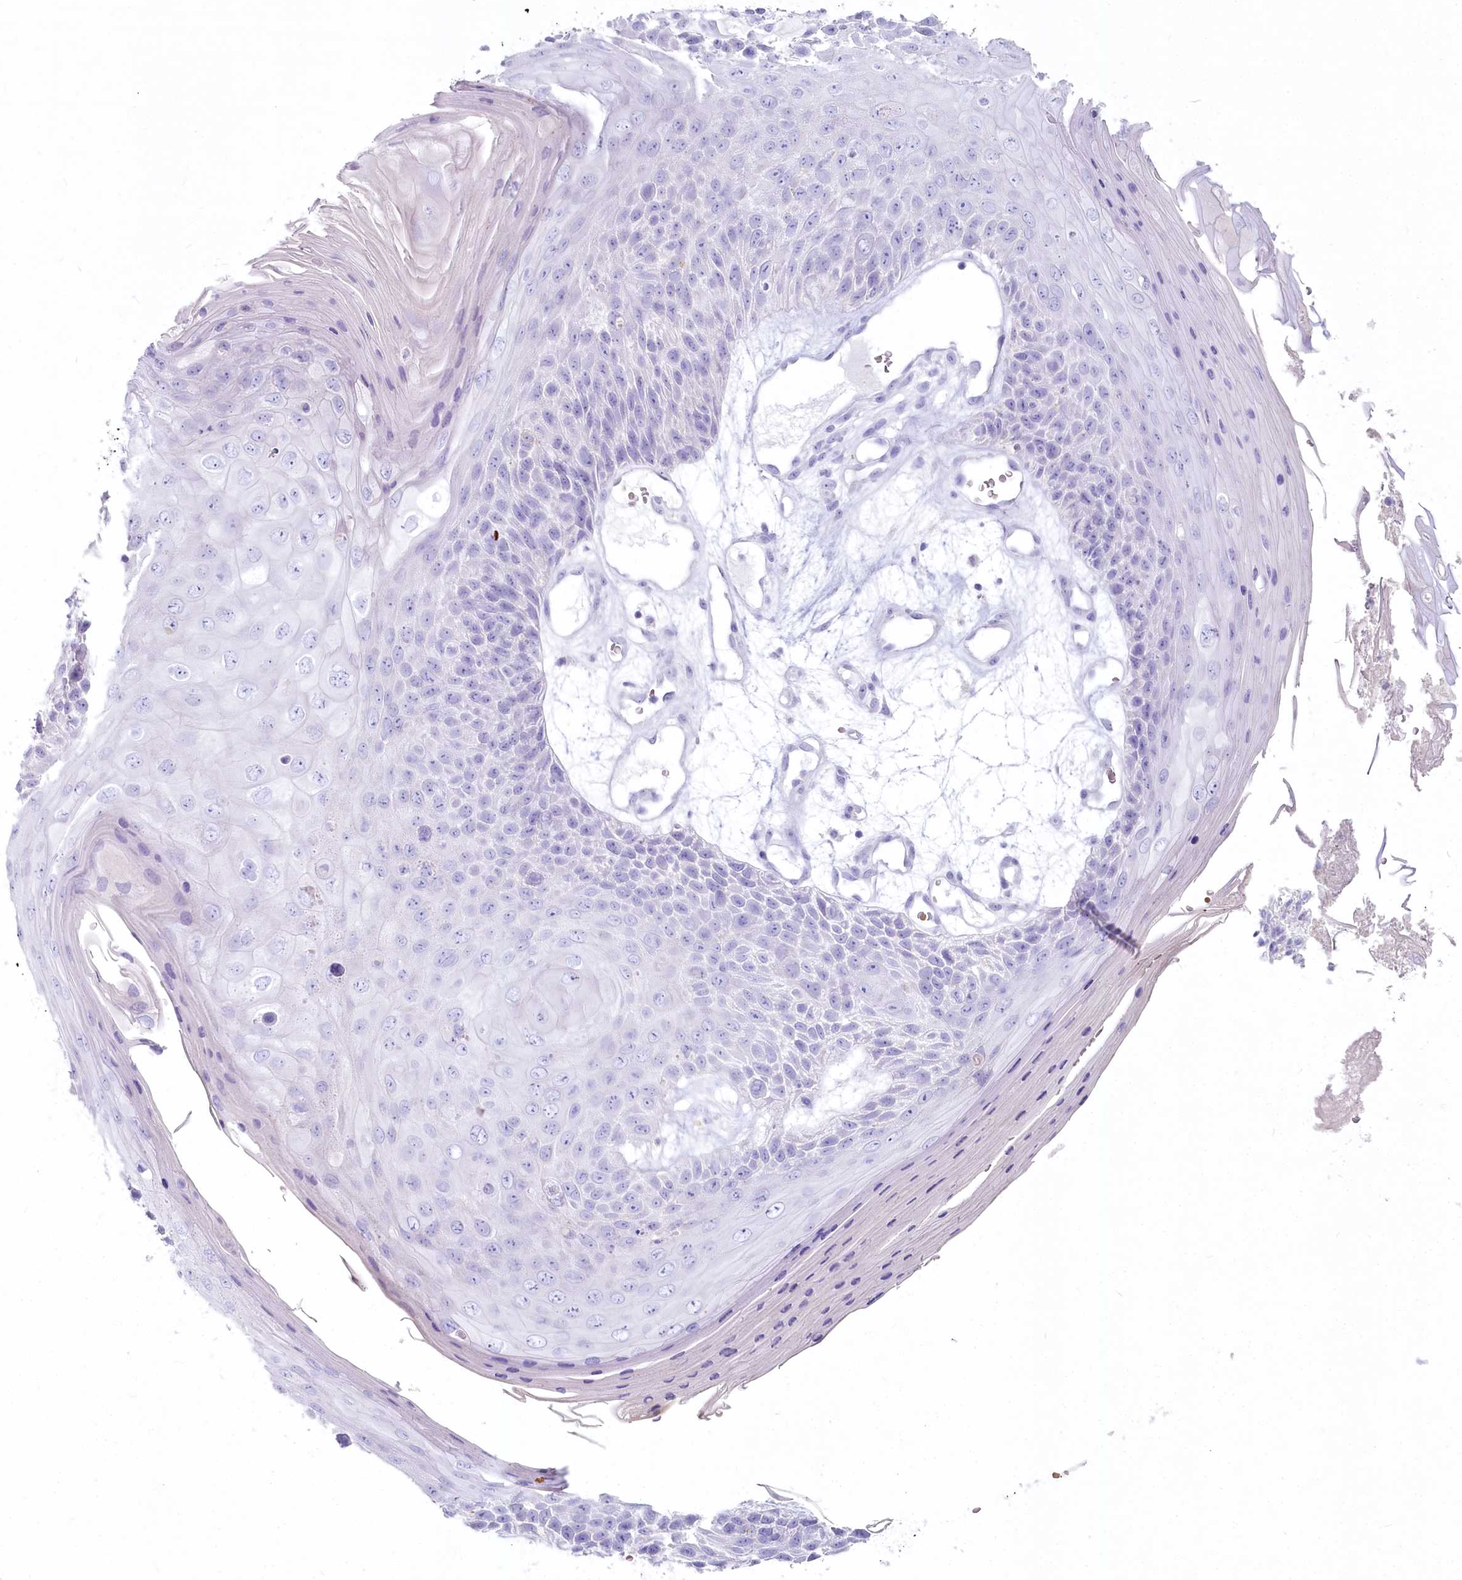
{"staining": {"intensity": "negative", "quantity": "none", "location": "none"}, "tissue": "skin cancer", "cell_type": "Tumor cells", "image_type": "cancer", "snomed": [{"axis": "morphology", "description": "Squamous cell carcinoma, NOS"}, {"axis": "topography", "description": "Skin"}], "caption": "Photomicrograph shows no significant protein staining in tumor cells of skin cancer. (DAB (3,3'-diaminobenzidine) immunohistochemistry (IHC), high magnification).", "gene": "IFIT5", "patient": {"sex": "female", "age": 88}}